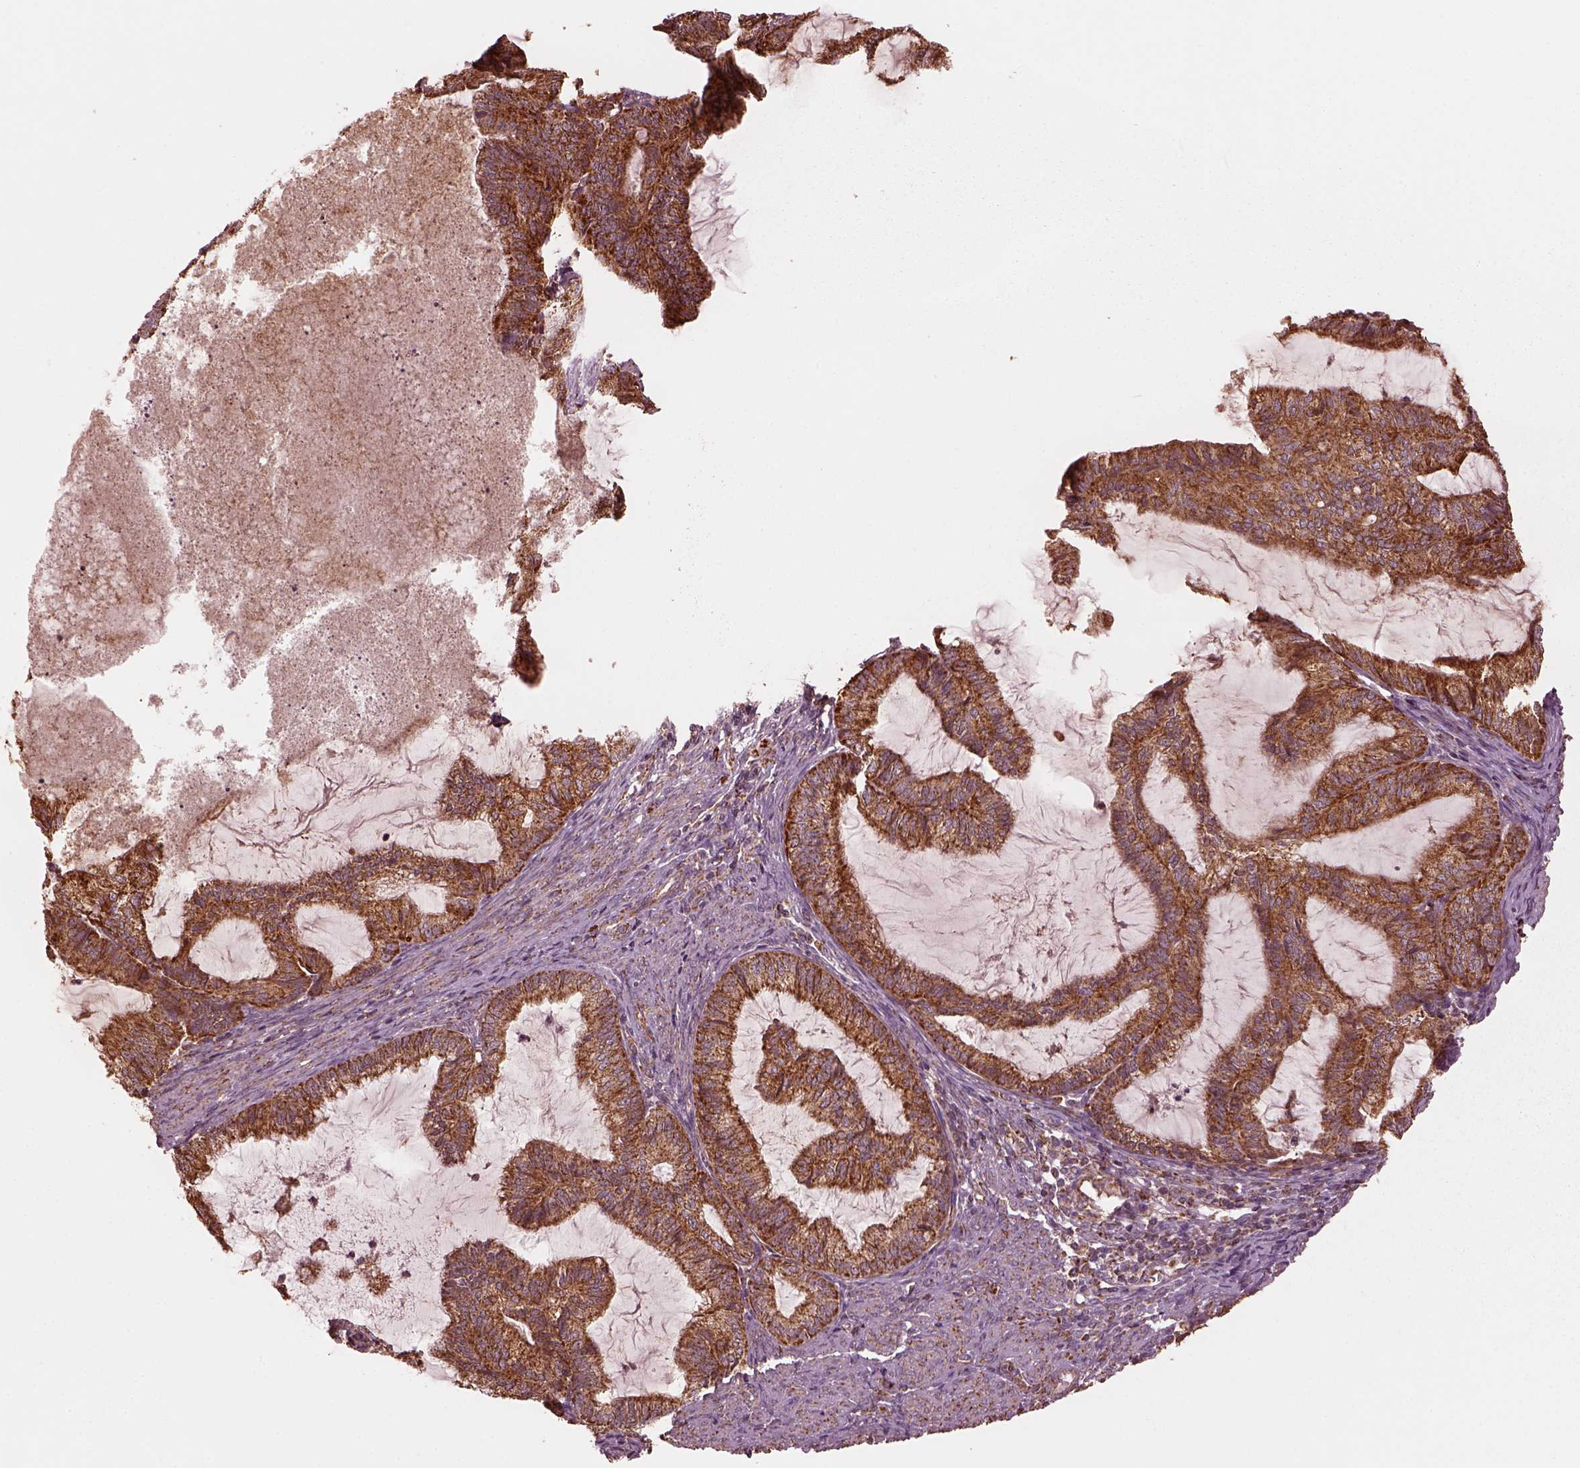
{"staining": {"intensity": "strong", "quantity": ">75%", "location": "cytoplasmic/membranous"}, "tissue": "endometrial cancer", "cell_type": "Tumor cells", "image_type": "cancer", "snomed": [{"axis": "morphology", "description": "Adenocarcinoma, NOS"}, {"axis": "topography", "description": "Endometrium"}], "caption": "DAB immunohistochemical staining of endometrial cancer shows strong cytoplasmic/membranous protein positivity in about >75% of tumor cells.", "gene": "NDUFB10", "patient": {"sex": "female", "age": 86}}